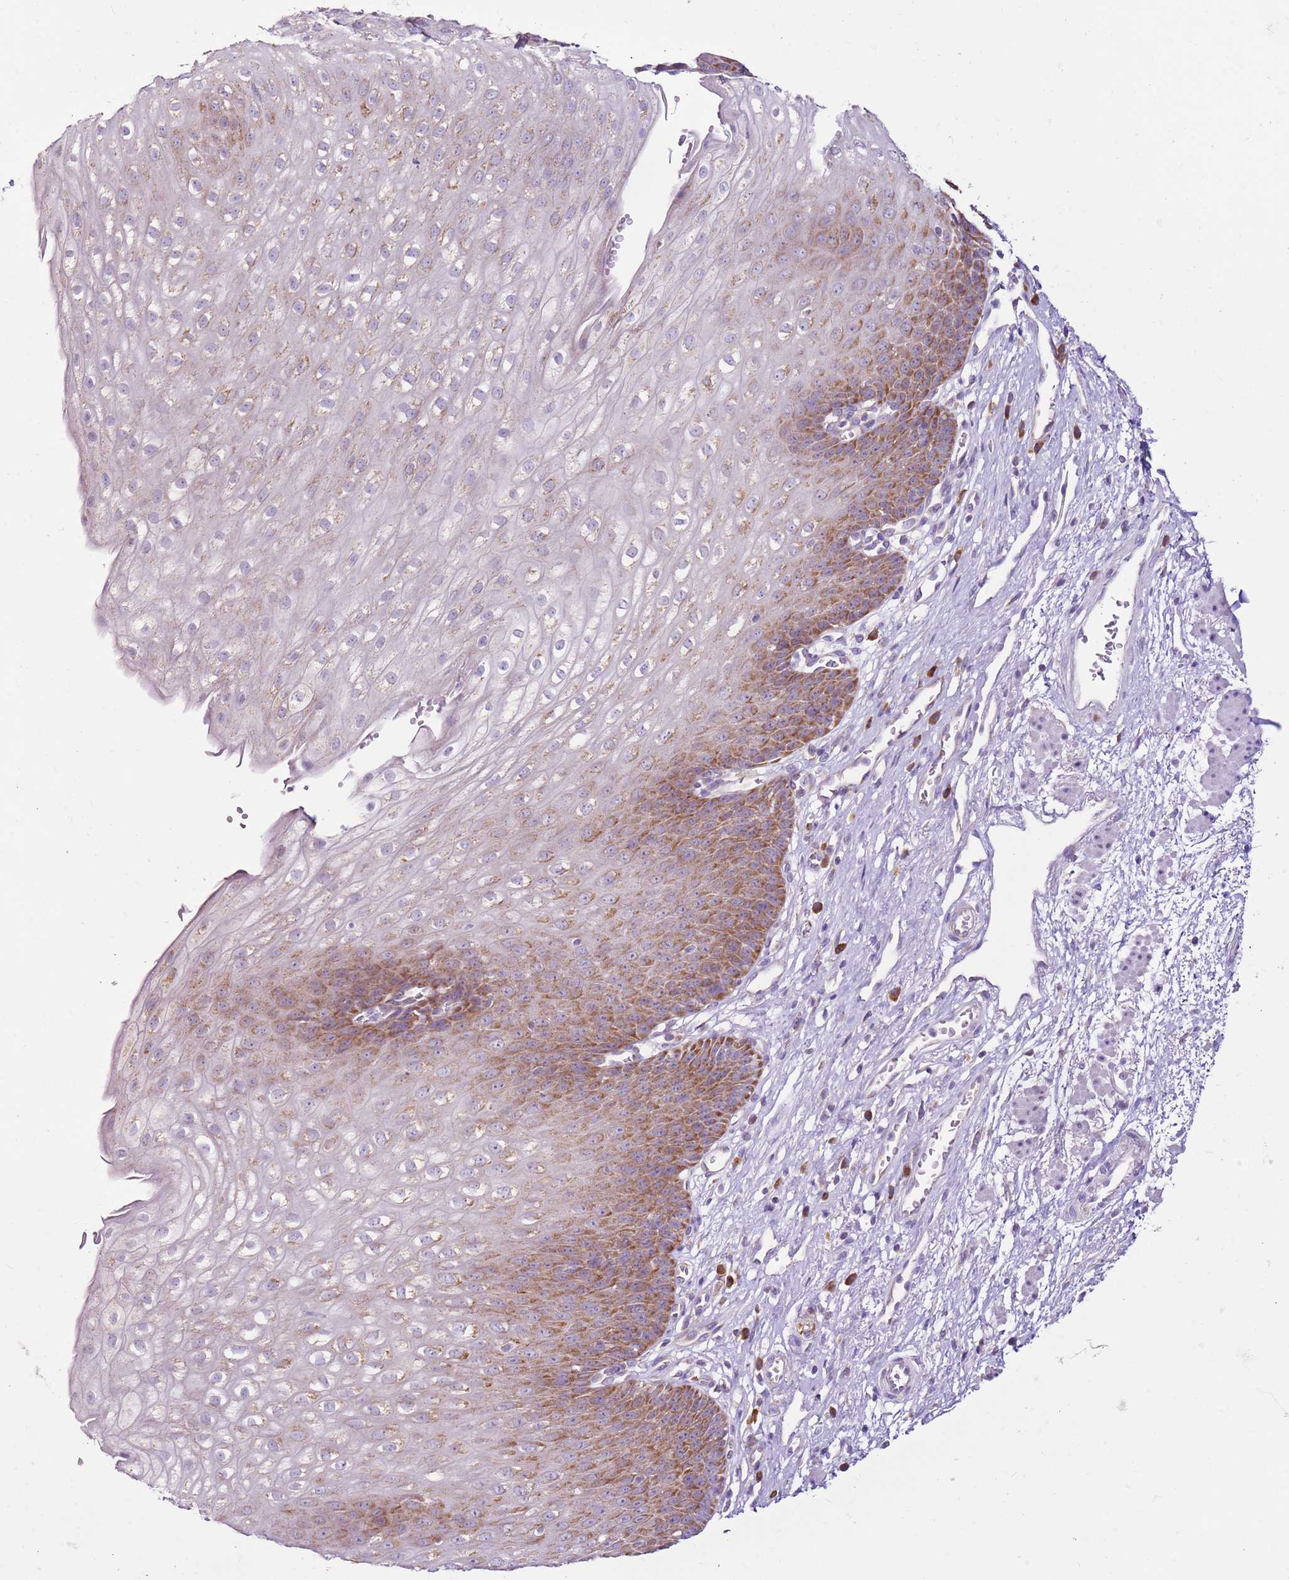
{"staining": {"intensity": "moderate", "quantity": "25%-75%", "location": "cytoplasmic/membranous"}, "tissue": "esophagus", "cell_type": "Squamous epithelial cells", "image_type": "normal", "snomed": [{"axis": "morphology", "description": "Normal tissue, NOS"}, {"axis": "topography", "description": "Esophagus"}], "caption": "Immunohistochemistry (IHC) staining of benign esophagus, which demonstrates medium levels of moderate cytoplasmic/membranous expression in approximately 25%-75% of squamous epithelial cells indicating moderate cytoplasmic/membranous protein positivity. The staining was performed using DAB (3,3'-diaminobenzidine) (brown) for protein detection and nuclei were counterstained in hematoxylin (blue).", "gene": "MRPL36", "patient": {"sex": "male", "age": 71}}